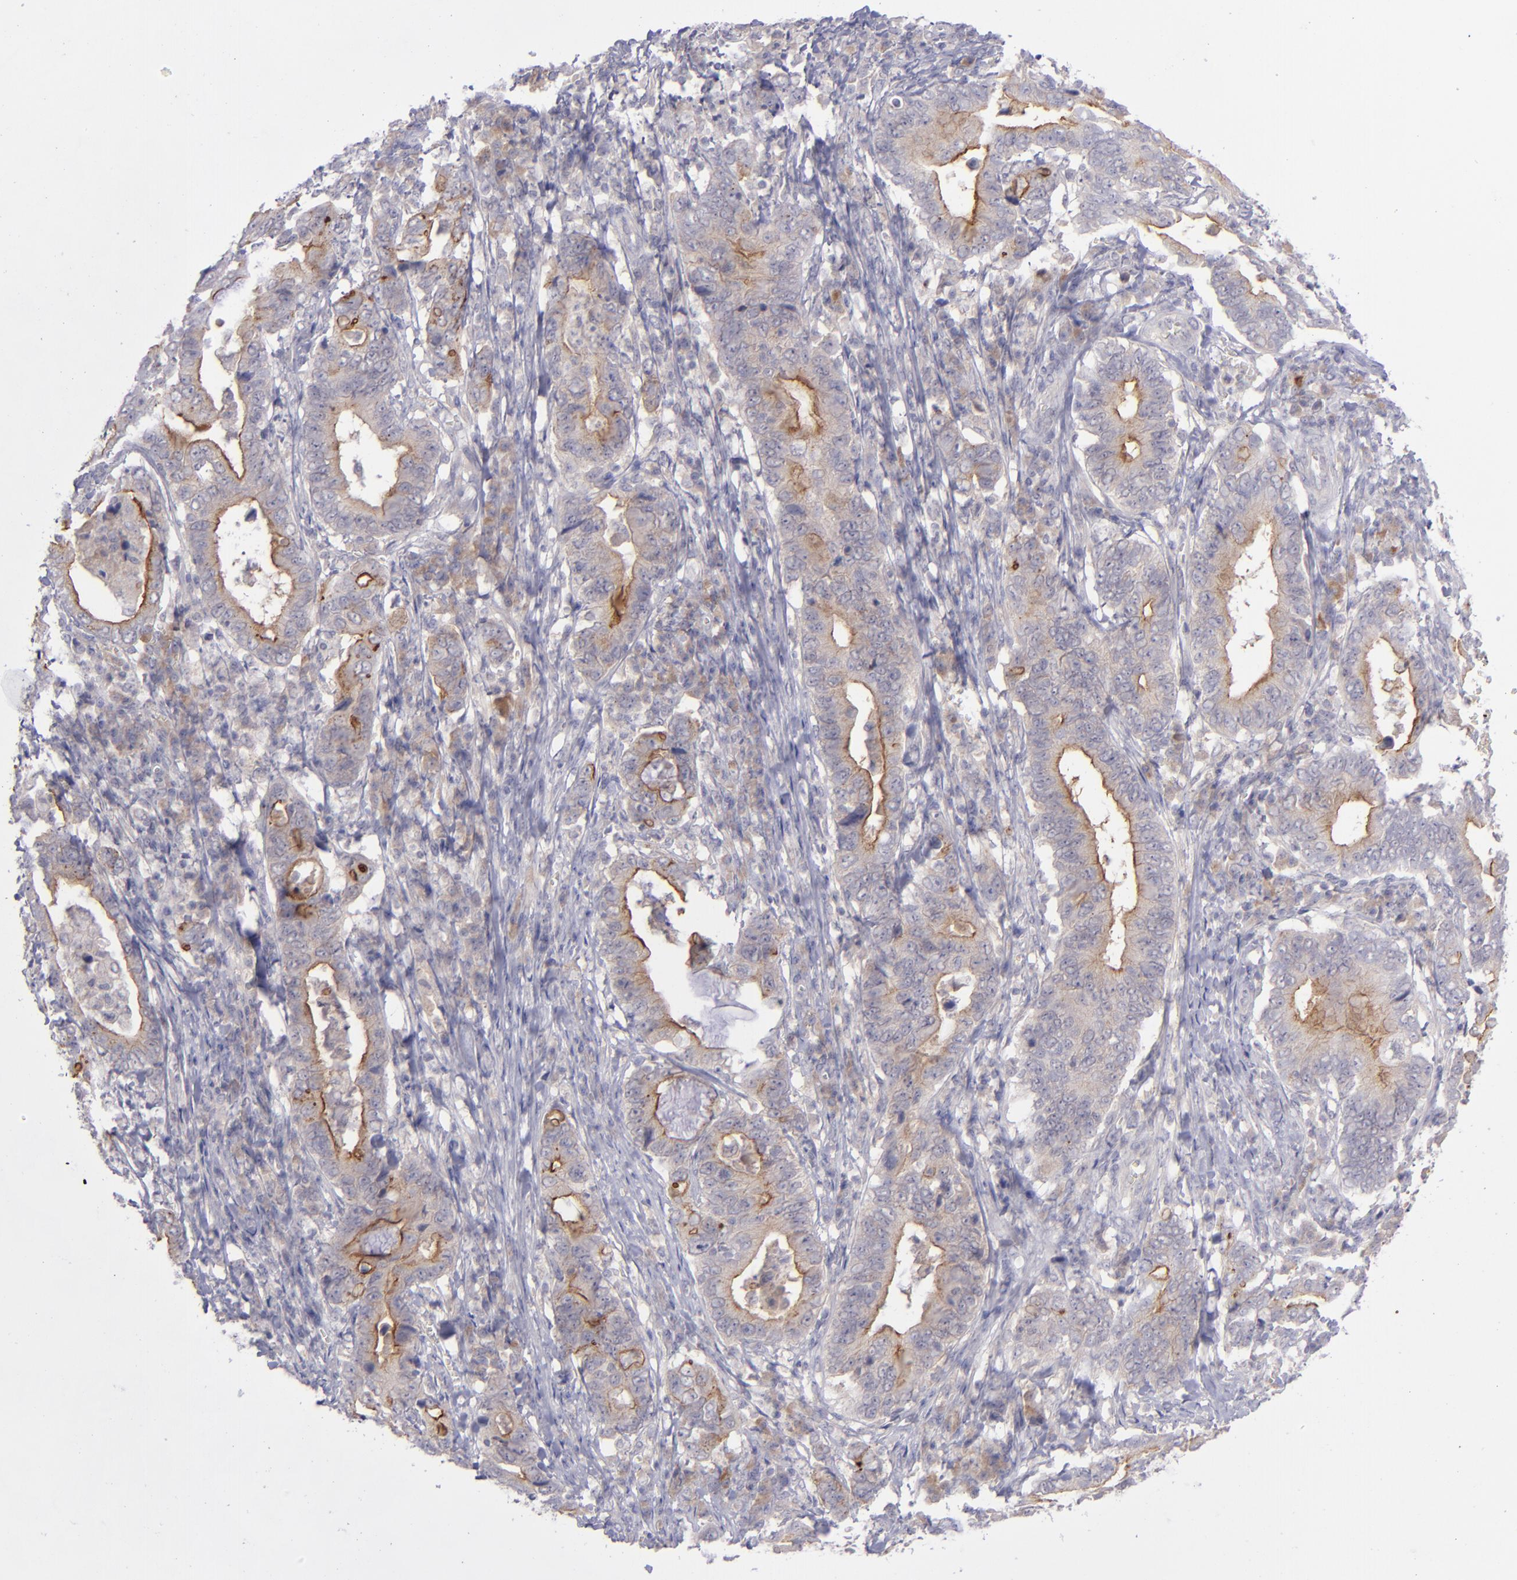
{"staining": {"intensity": "weak", "quantity": "25%-75%", "location": "cytoplasmic/membranous"}, "tissue": "stomach cancer", "cell_type": "Tumor cells", "image_type": "cancer", "snomed": [{"axis": "morphology", "description": "Adenocarcinoma, NOS"}, {"axis": "topography", "description": "Stomach, upper"}], "caption": "Weak cytoplasmic/membranous staining for a protein is present in about 25%-75% of tumor cells of stomach cancer (adenocarcinoma) using IHC.", "gene": "EVPL", "patient": {"sex": "male", "age": 63}}